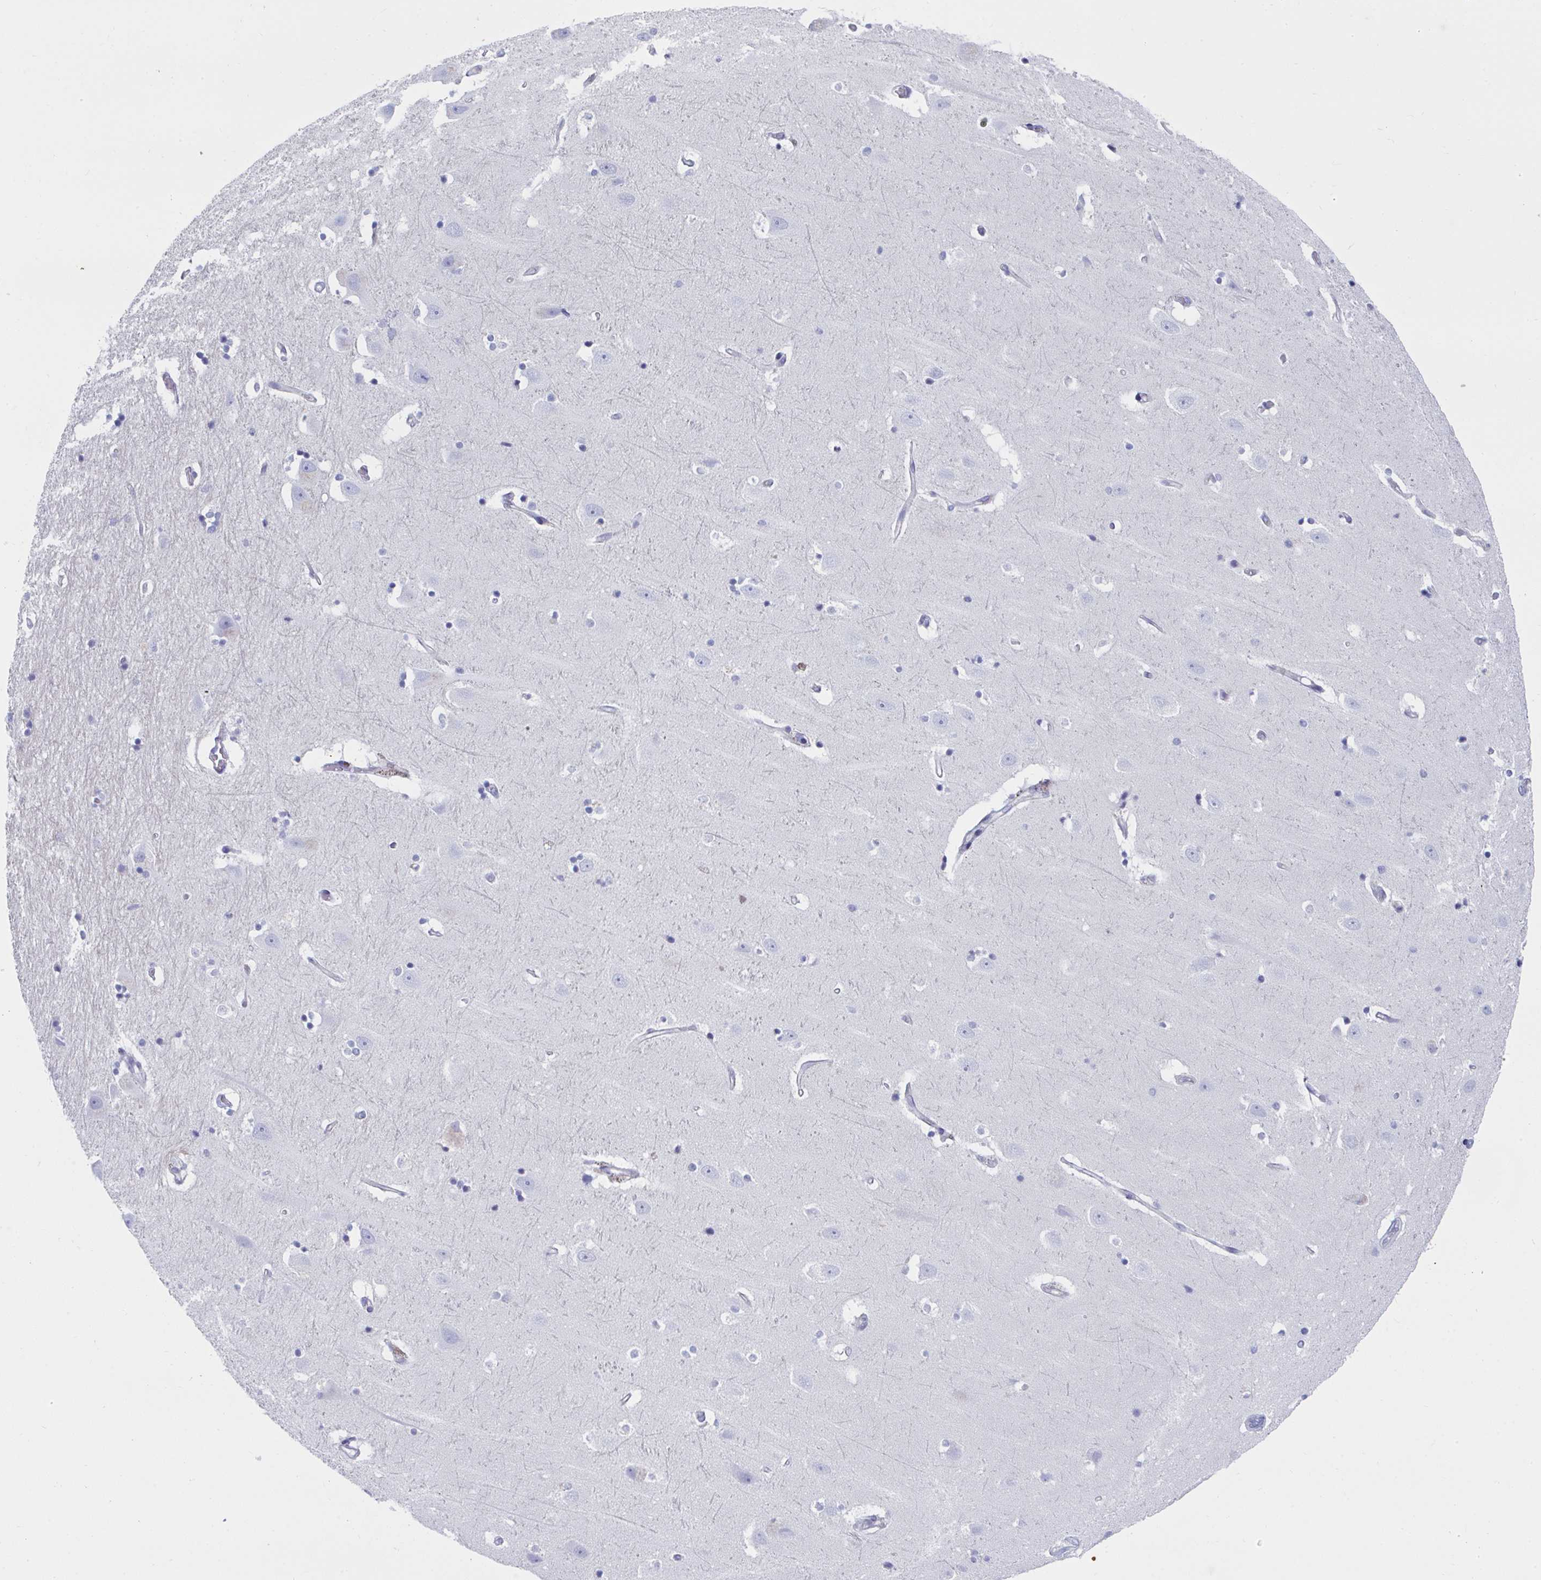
{"staining": {"intensity": "negative", "quantity": "none", "location": "none"}, "tissue": "hippocampus", "cell_type": "Glial cells", "image_type": "normal", "snomed": [{"axis": "morphology", "description": "Normal tissue, NOS"}, {"axis": "topography", "description": "Hippocampus"}], "caption": "Glial cells show no significant expression in benign hippocampus.", "gene": "MGAM2", "patient": {"sex": "male", "age": 63}}